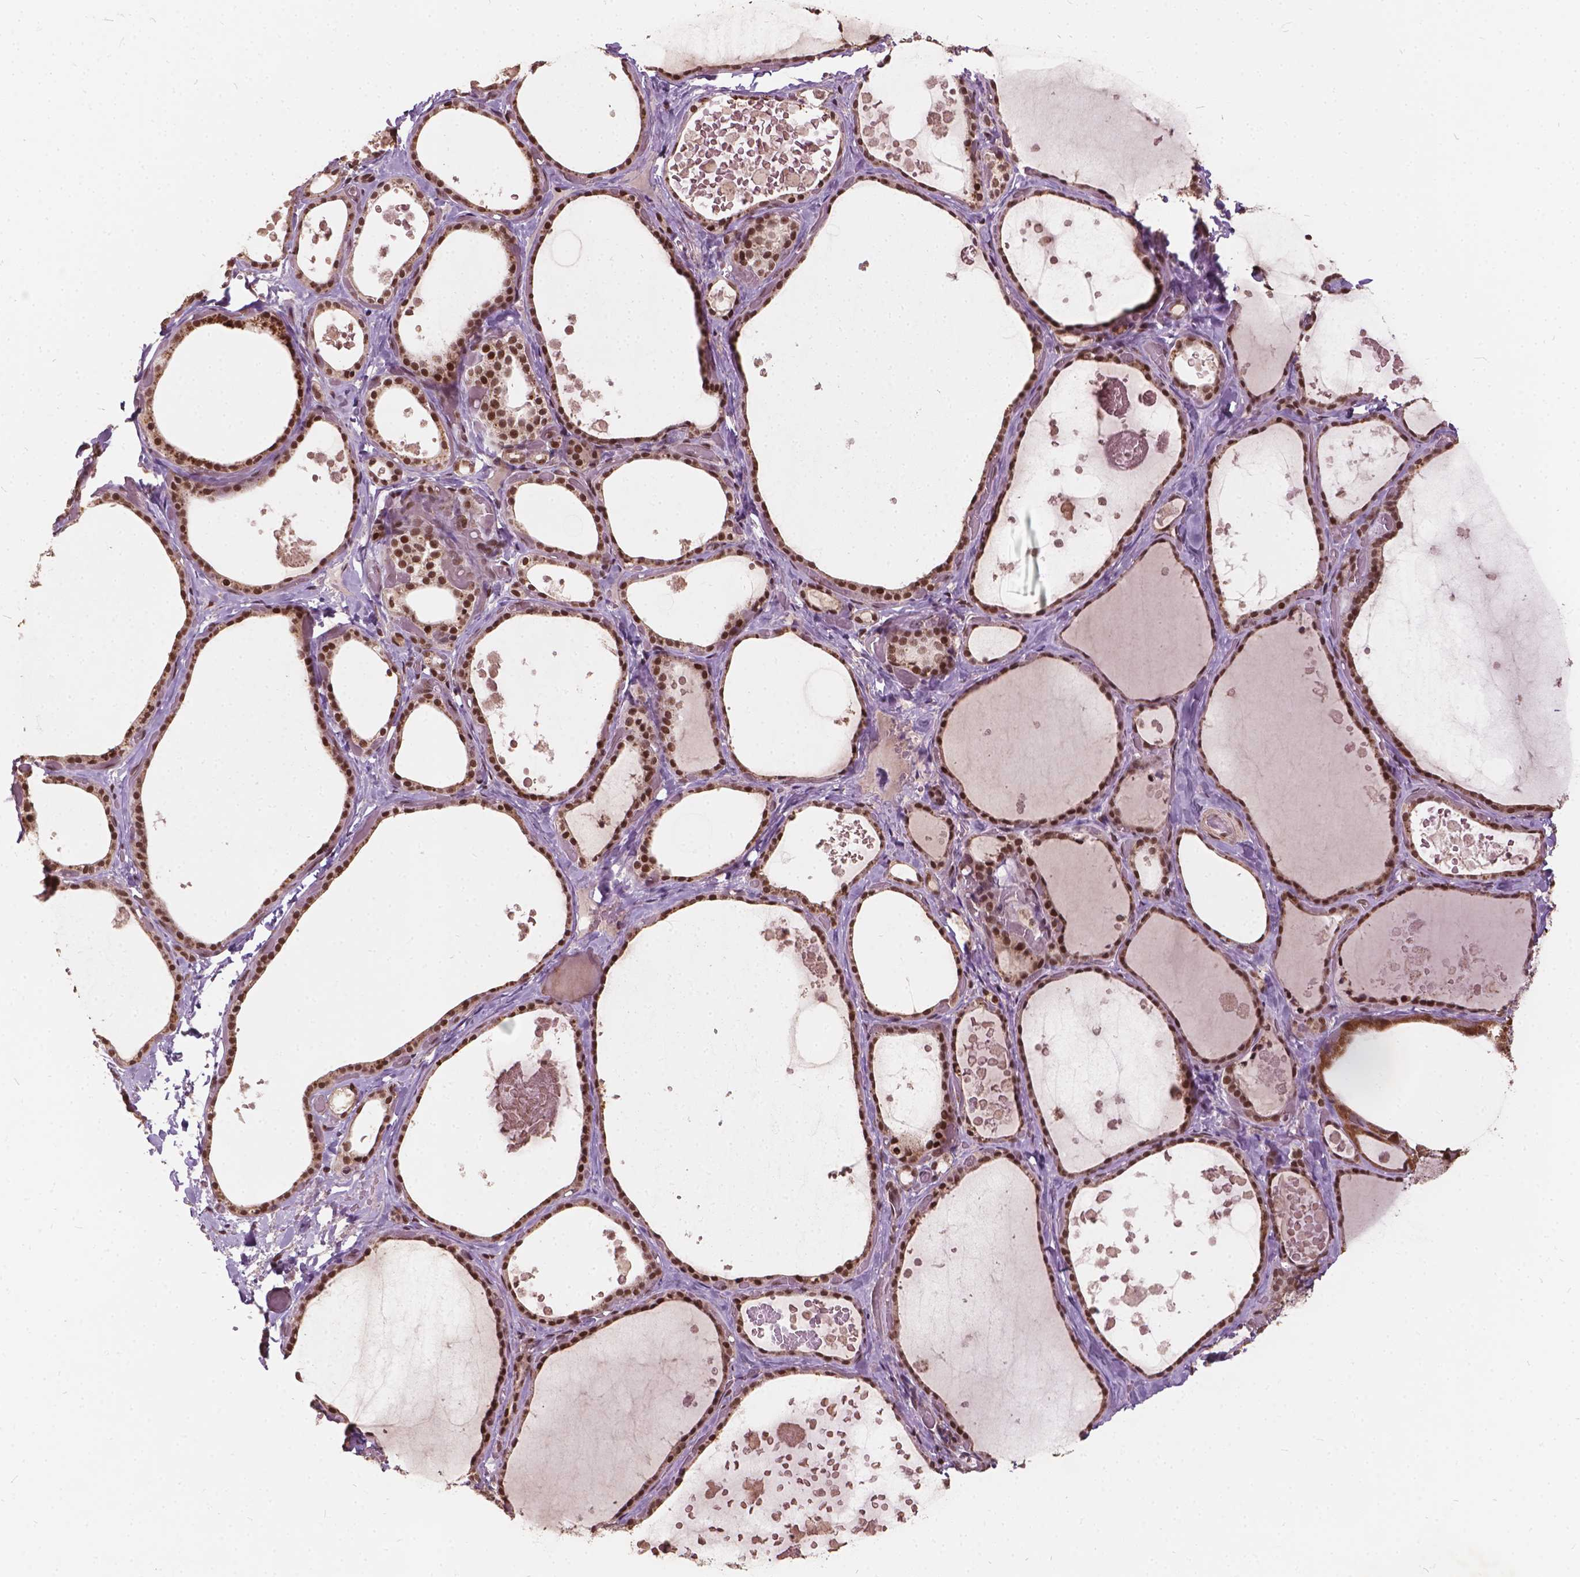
{"staining": {"intensity": "moderate", "quantity": ">75%", "location": "nuclear"}, "tissue": "thyroid gland", "cell_type": "Glandular cells", "image_type": "normal", "snomed": [{"axis": "morphology", "description": "Normal tissue, NOS"}, {"axis": "topography", "description": "Thyroid gland"}], "caption": "A brown stain shows moderate nuclear staining of a protein in glandular cells of benign human thyroid gland. Ihc stains the protein of interest in brown and the nuclei are stained blue.", "gene": "GPS2", "patient": {"sex": "female", "age": 56}}